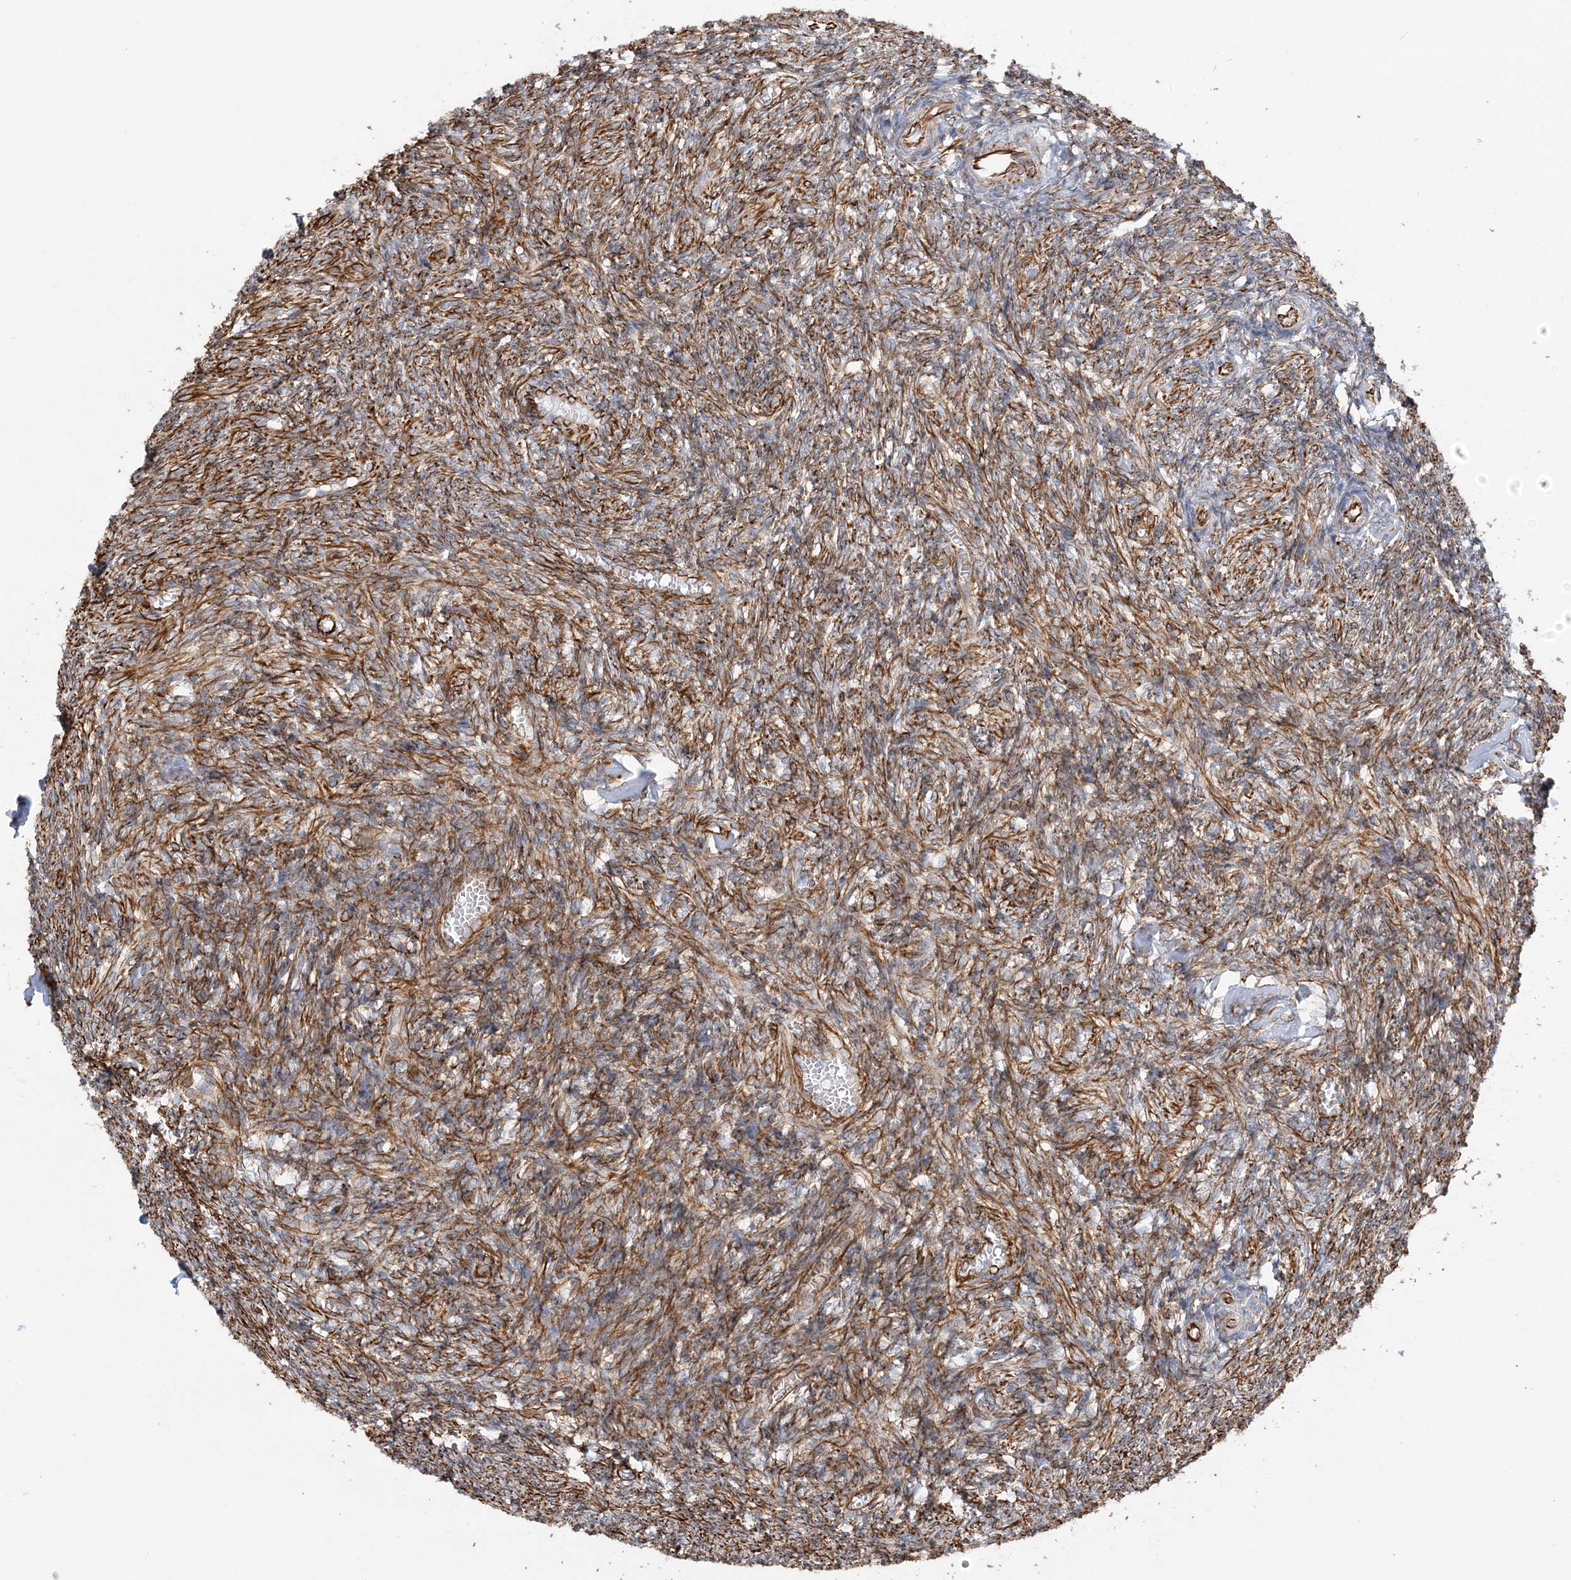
{"staining": {"intensity": "moderate", "quantity": ">75%", "location": "cytoplasmic/membranous"}, "tissue": "ovary", "cell_type": "Ovarian stroma cells", "image_type": "normal", "snomed": [{"axis": "morphology", "description": "Normal tissue, NOS"}, {"axis": "topography", "description": "Ovary"}], "caption": "Ovarian stroma cells show moderate cytoplasmic/membranous expression in about >75% of cells in unremarkable ovary. Nuclei are stained in blue.", "gene": "SCLT1", "patient": {"sex": "female", "age": 27}}